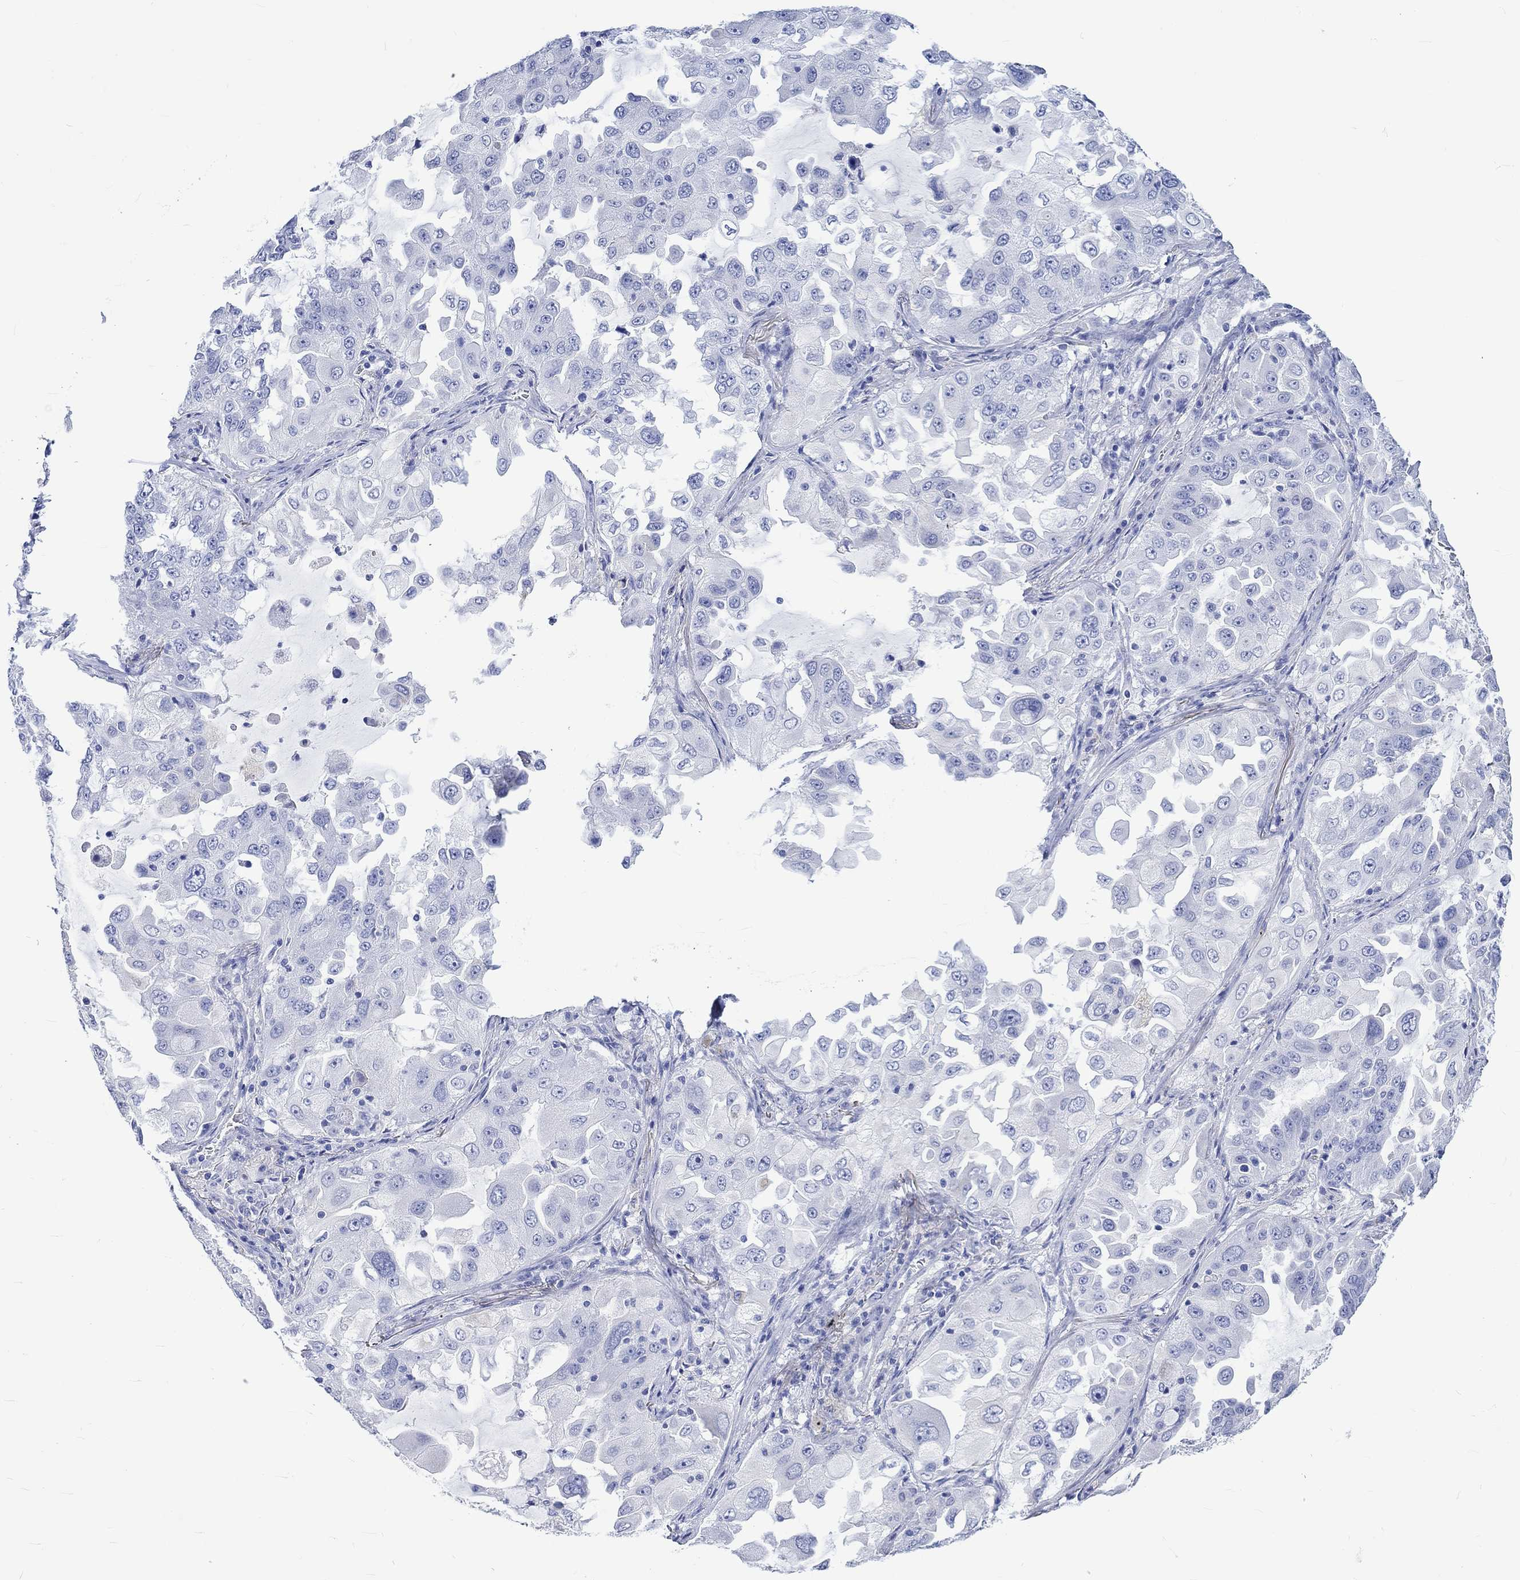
{"staining": {"intensity": "negative", "quantity": "none", "location": "none"}, "tissue": "lung cancer", "cell_type": "Tumor cells", "image_type": "cancer", "snomed": [{"axis": "morphology", "description": "Adenocarcinoma, NOS"}, {"axis": "topography", "description": "Lung"}], "caption": "Tumor cells are negative for brown protein staining in lung cancer.", "gene": "KLHL33", "patient": {"sex": "female", "age": 61}}